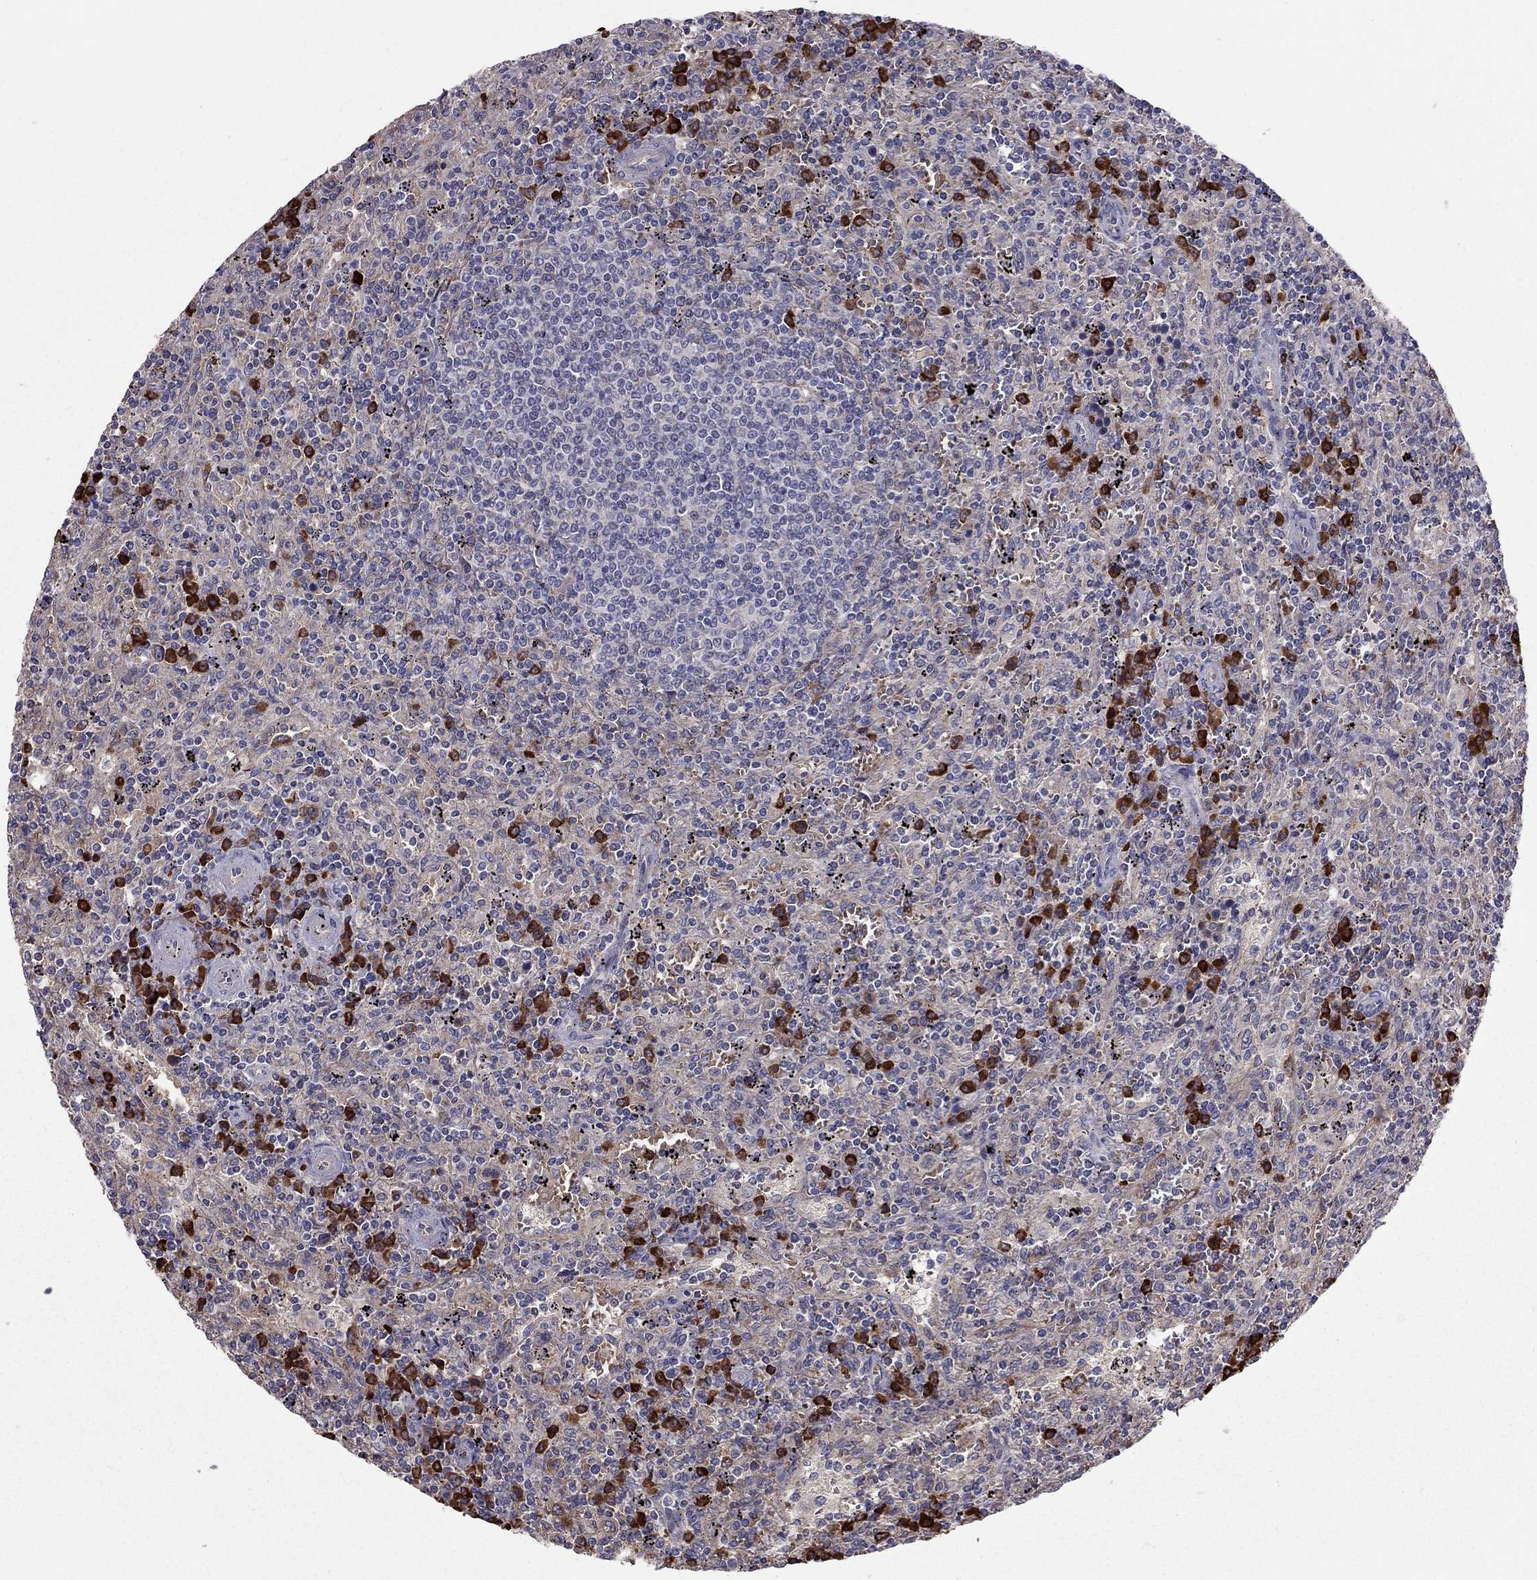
{"staining": {"intensity": "negative", "quantity": "none", "location": "none"}, "tissue": "lymphoma", "cell_type": "Tumor cells", "image_type": "cancer", "snomed": [{"axis": "morphology", "description": "Malignant lymphoma, non-Hodgkin's type, Low grade"}, {"axis": "topography", "description": "Spleen"}], "caption": "A photomicrograph of human malignant lymphoma, non-Hodgkin's type (low-grade) is negative for staining in tumor cells. The staining was performed using DAB to visualize the protein expression in brown, while the nuclei were stained in blue with hematoxylin (Magnification: 20x).", "gene": "PIK3CG", "patient": {"sex": "male", "age": 62}}